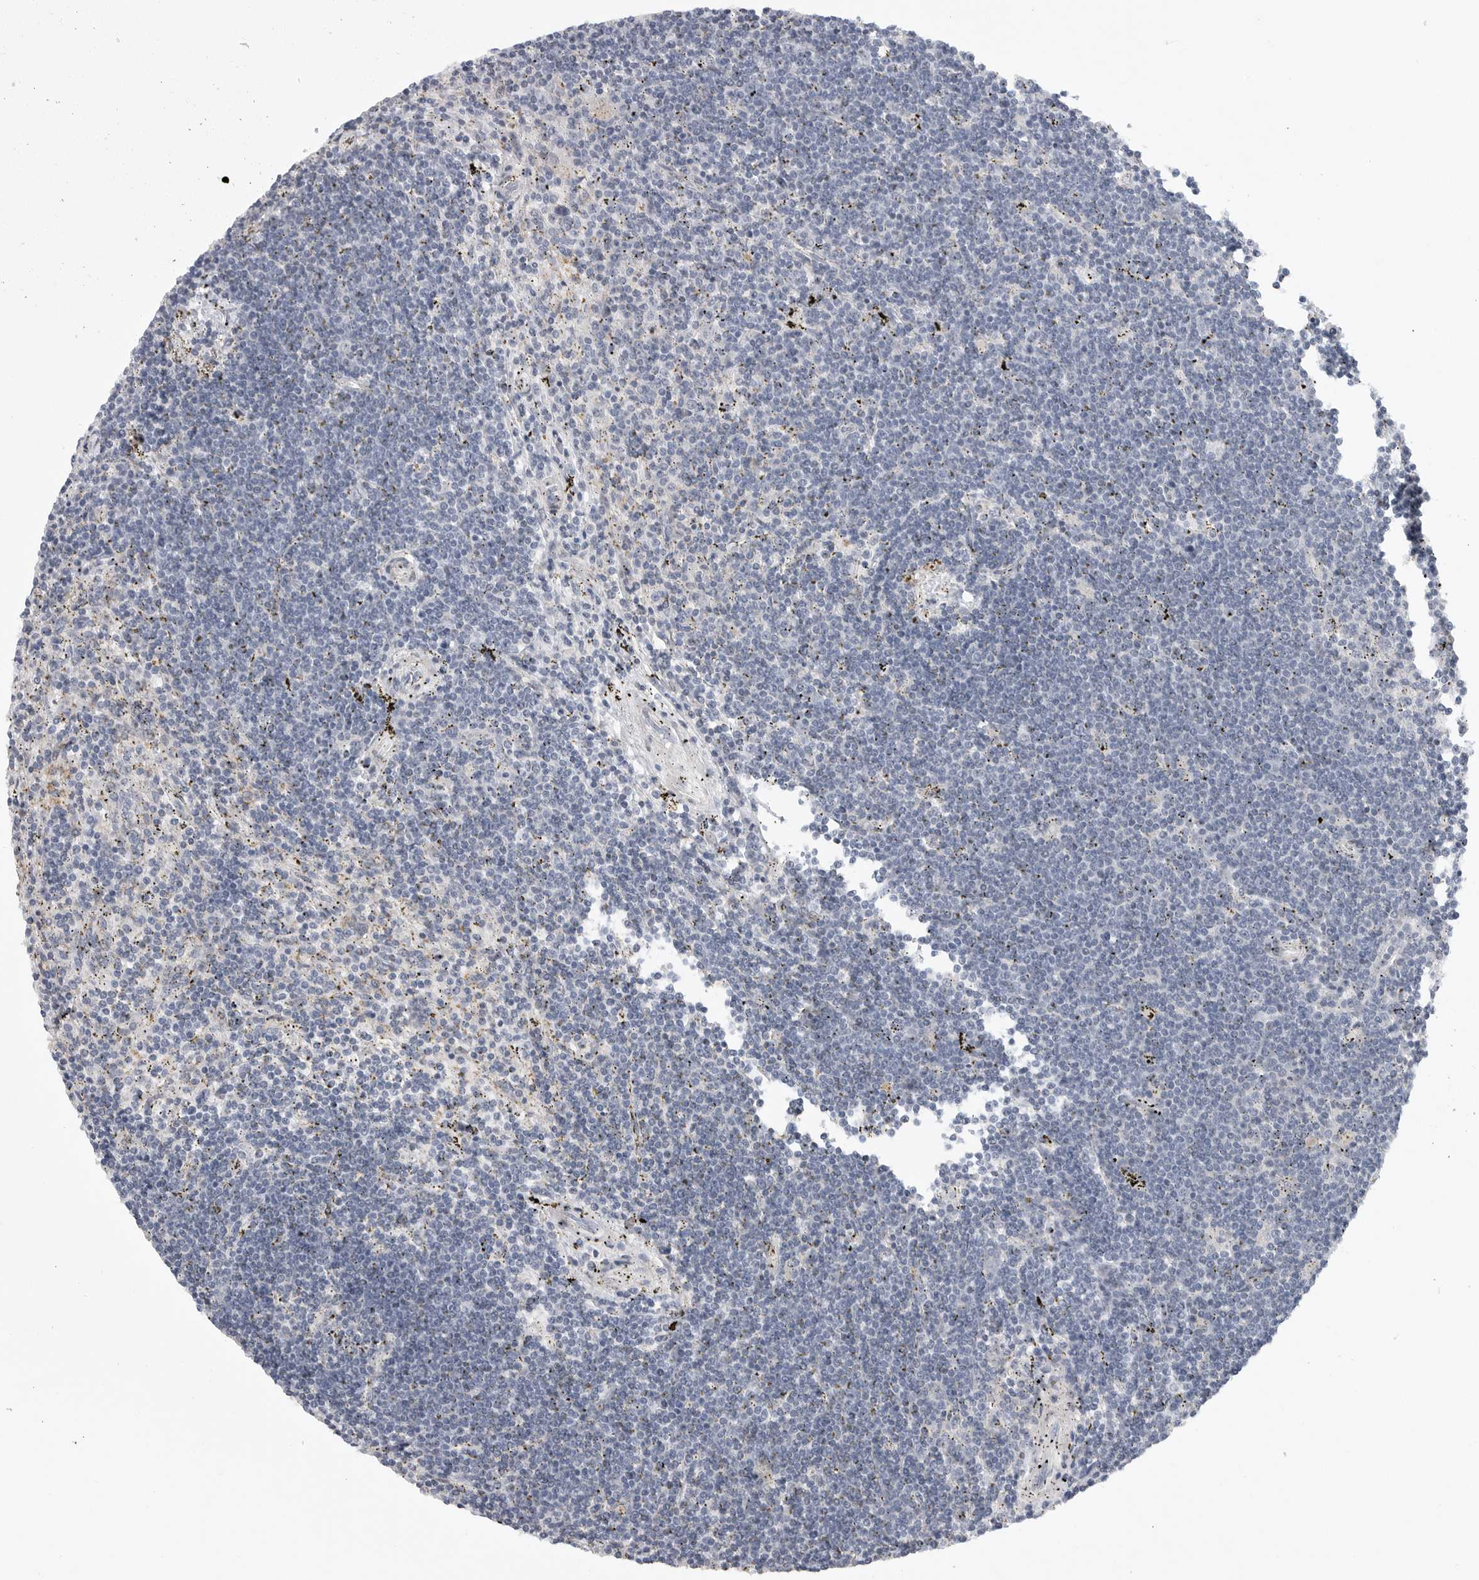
{"staining": {"intensity": "negative", "quantity": "none", "location": "none"}, "tissue": "lymphoma", "cell_type": "Tumor cells", "image_type": "cancer", "snomed": [{"axis": "morphology", "description": "Malignant lymphoma, non-Hodgkin's type, Low grade"}, {"axis": "topography", "description": "Spleen"}], "caption": "Tumor cells are negative for brown protein staining in lymphoma.", "gene": "FBXO43", "patient": {"sex": "male", "age": 76}}